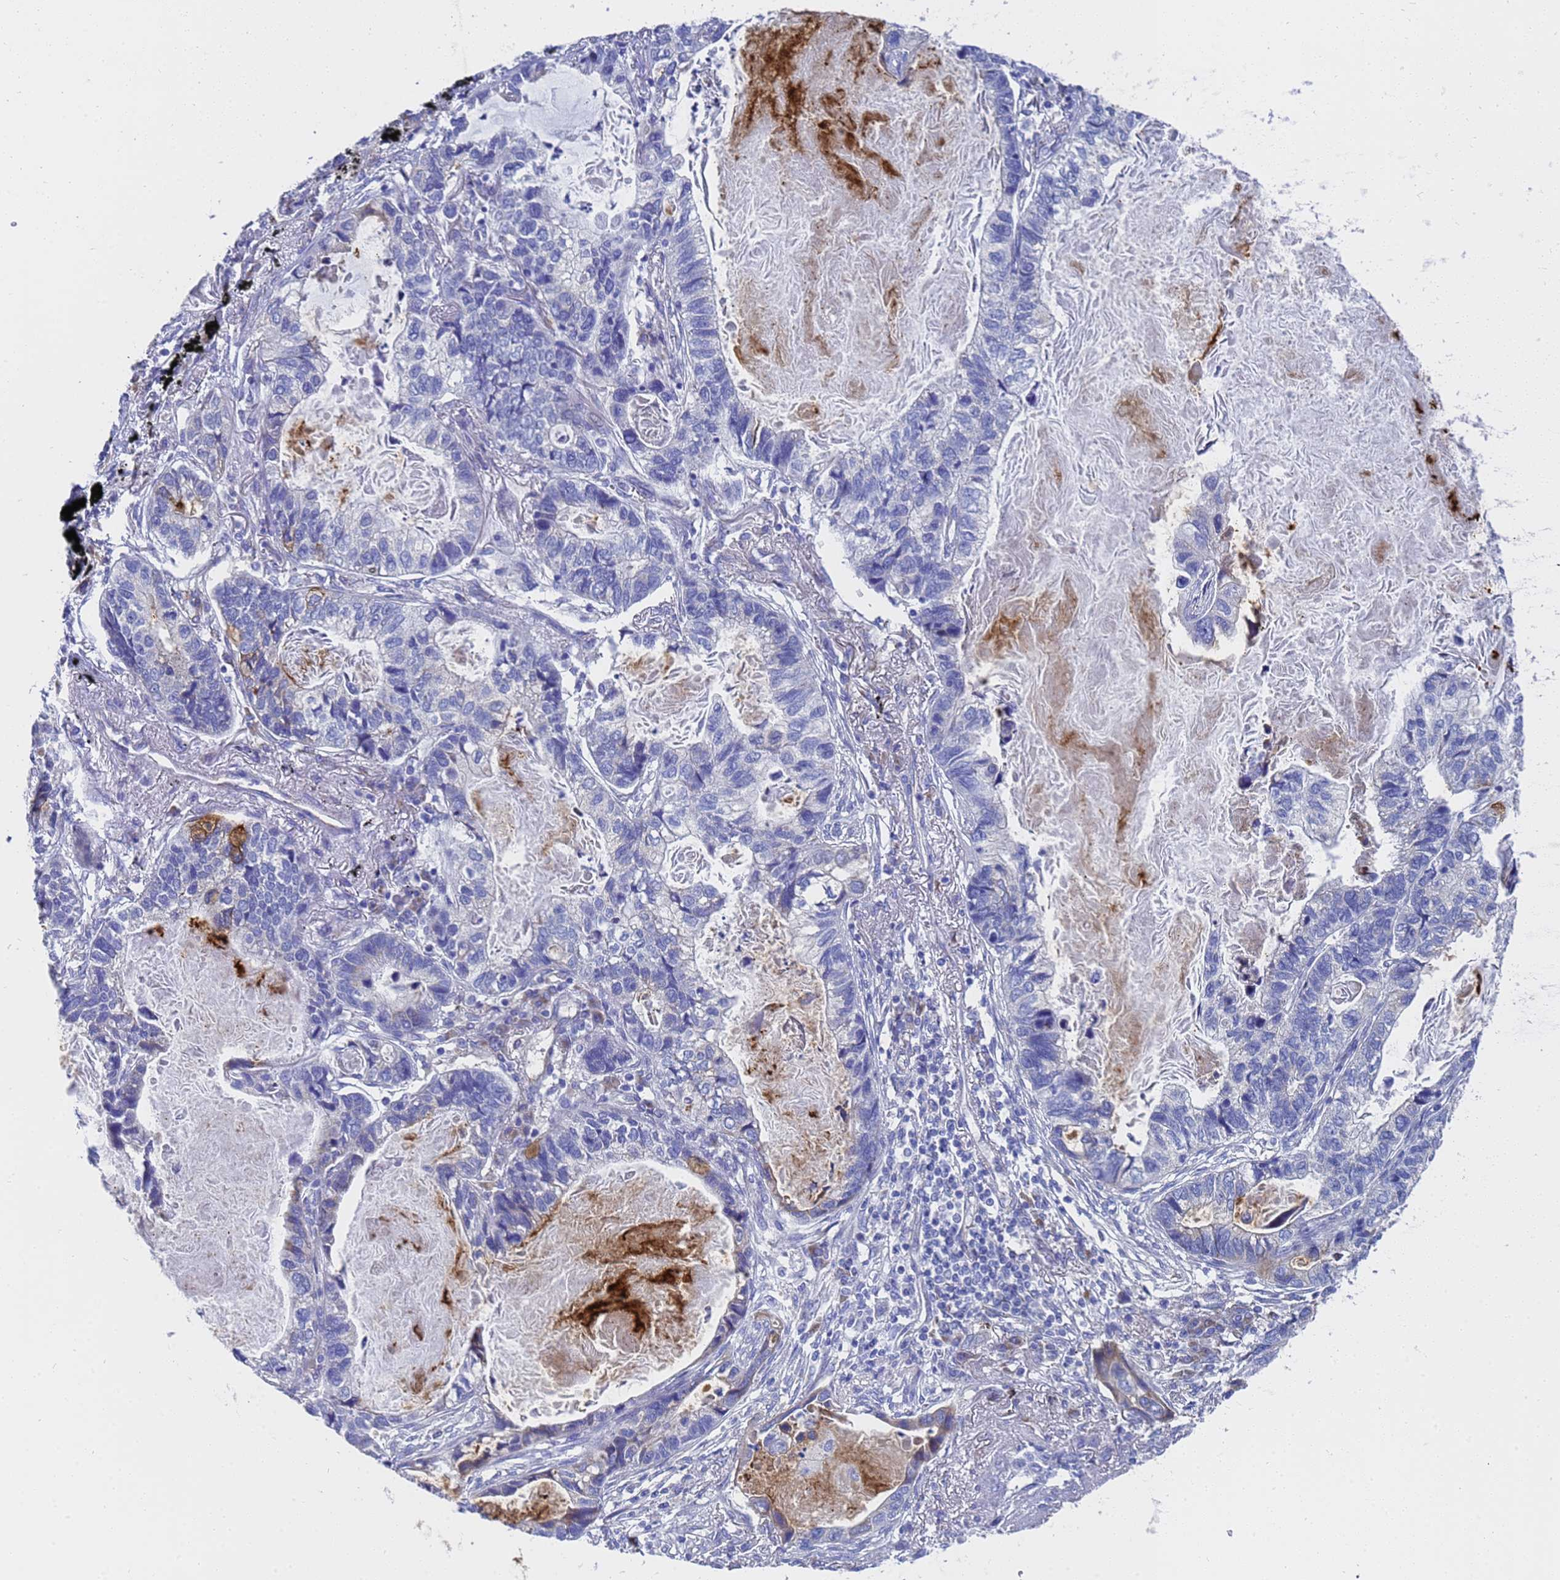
{"staining": {"intensity": "negative", "quantity": "none", "location": "none"}, "tissue": "lung cancer", "cell_type": "Tumor cells", "image_type": "cancer", "snomed": [{"axis": "morphology", "description": "Adenocarcinoma, NOS"}, {"axis": "topography", "description": "Lung"}], "caption": "An IHC micrograph of lung cancer is shown. There is no staining in tumor cells of lung cancer. (Immunohistochemistry, brightfield microscopy, high magnification).", "gene": "TM4SF4", "patient": {"sex": "male", "age": 67}}